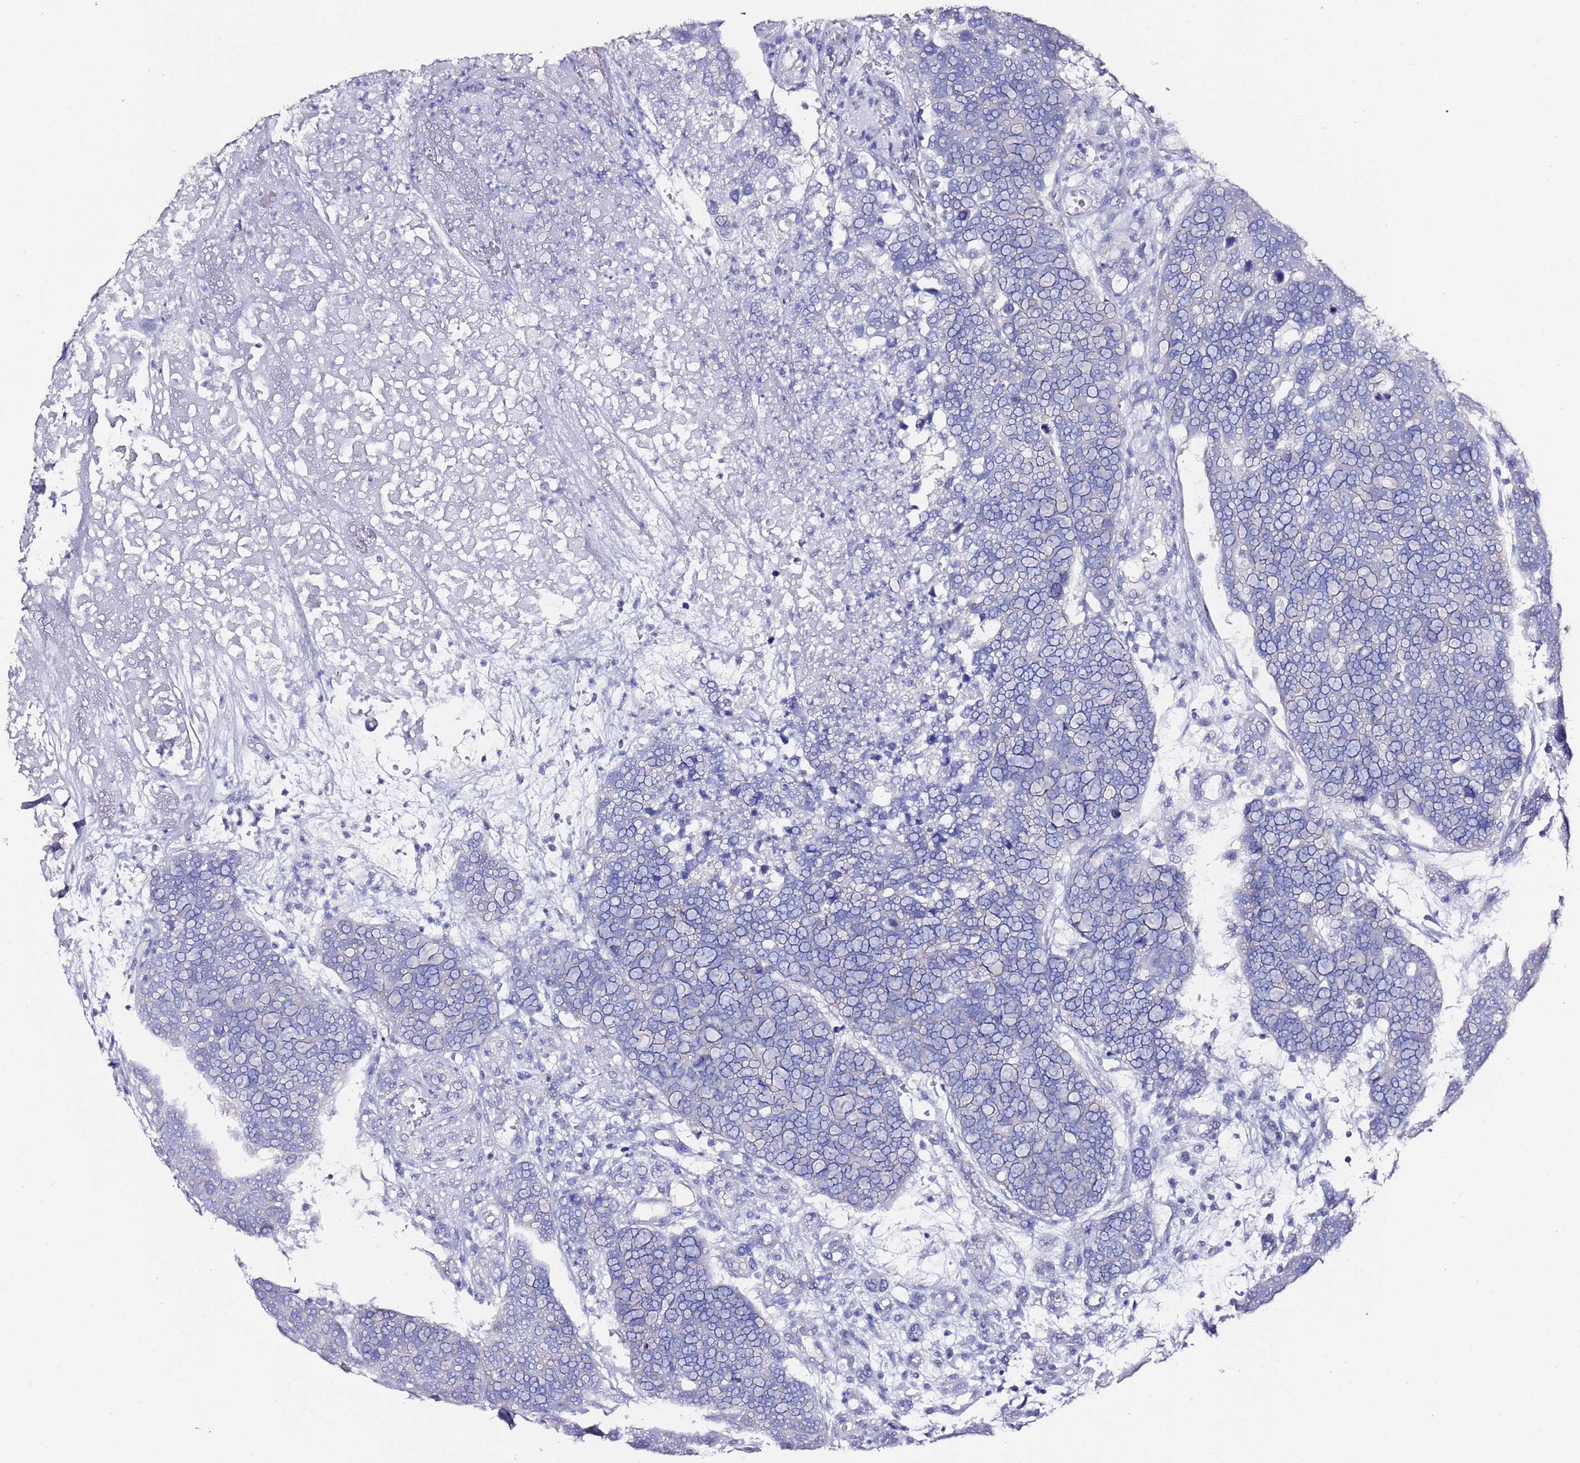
{"staining": {"intensity": "negative", "quantity": "none", "location": "none"}, "tissue": "breast cancer", "cell_type": "Tumor cells", "image_type": "cancer", "snomed": [{"axis": "morphology", "description": "Duct carcinoma"}, {"axis": "topography", "description": "Breast"}], "caption": "Immunohistochemistry (IHC) image of neoplastic tissue: human breast cancer stained with DAB demonstrates no significant protein positivity in tumor cells.", "gene": "MYBPC3", "patient": {"sex": "female", "age": 83}}